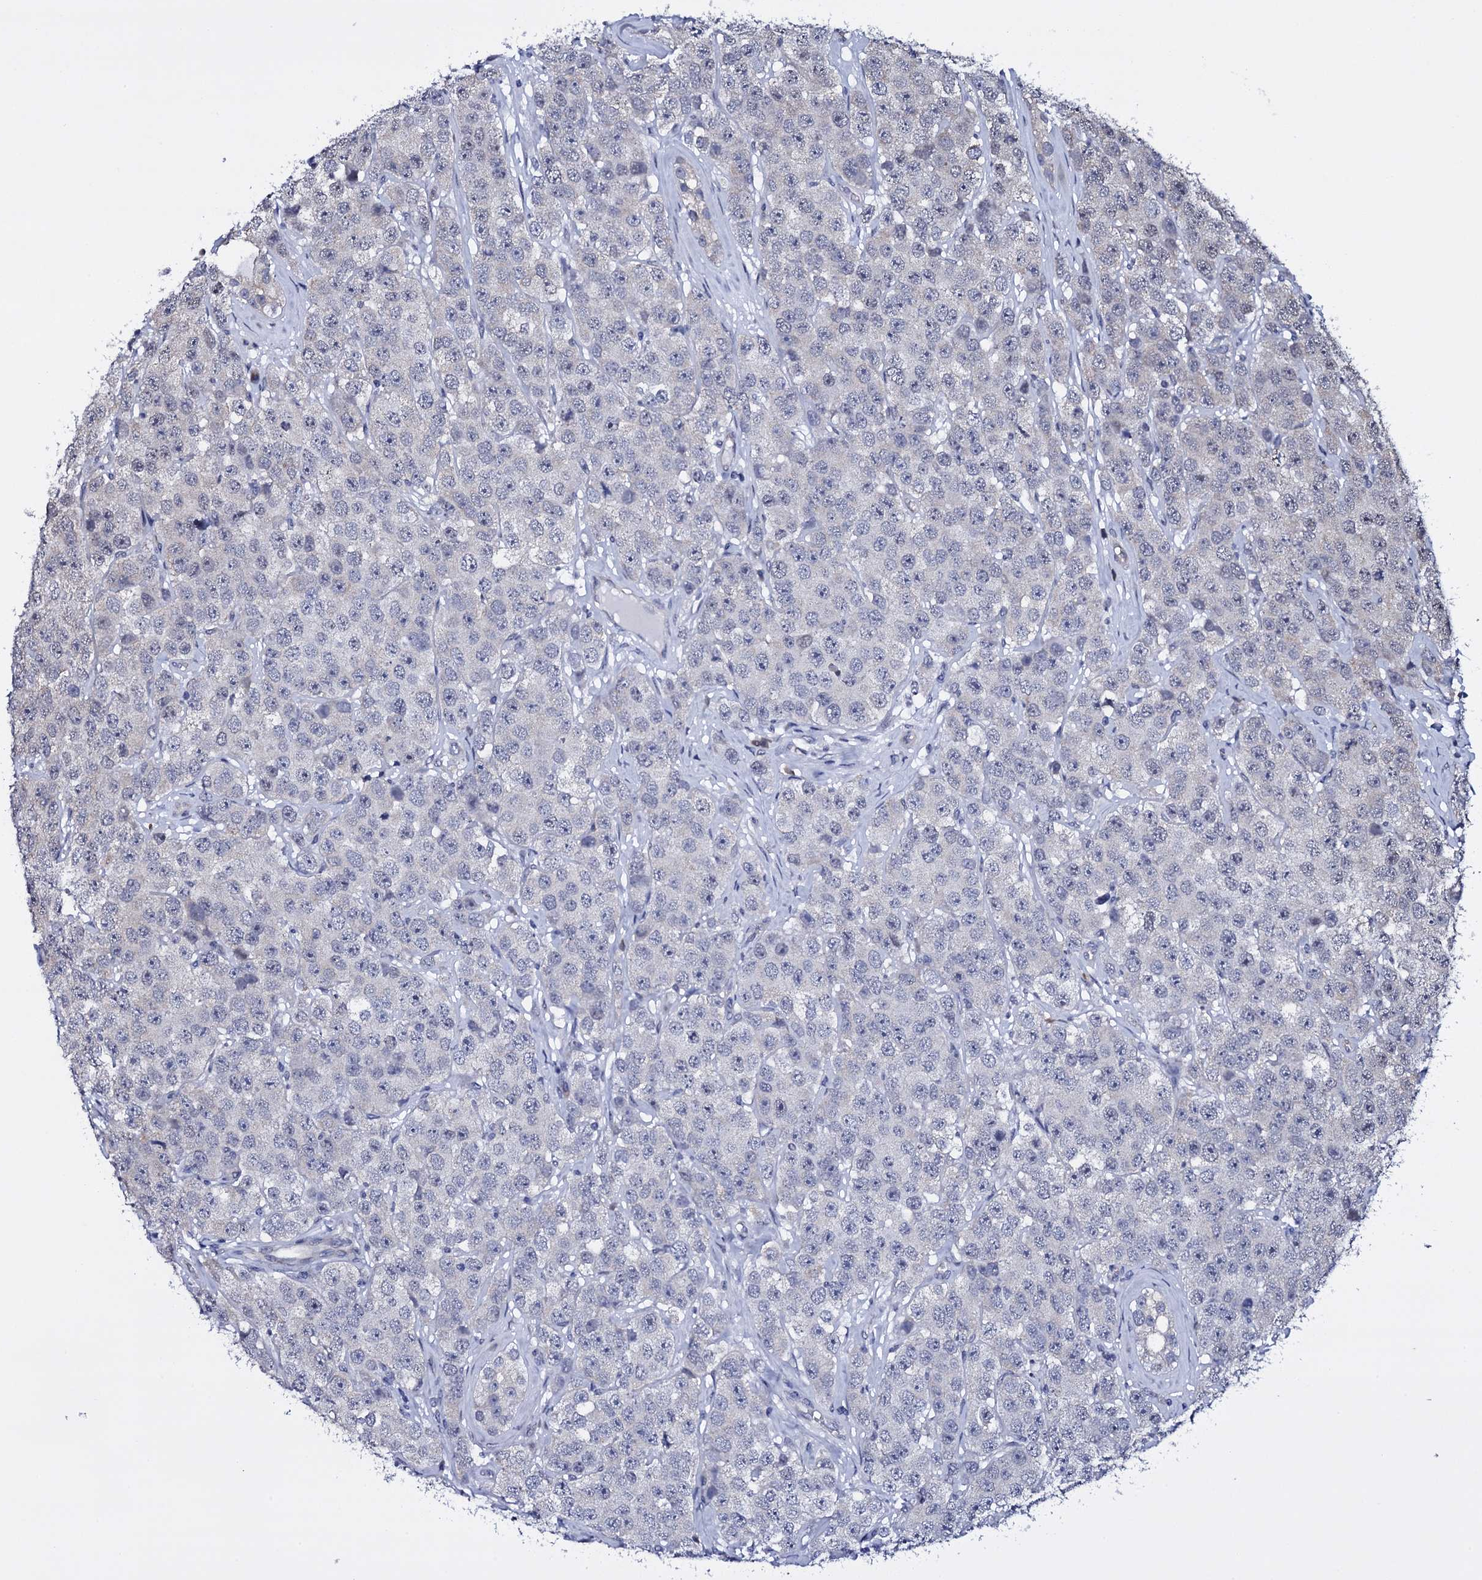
{"staining": {"intensity": "negative", "quantity": "none", "location": "none"}, "tissue": "testis cancer", "cell_type": "Tumor cells", "image_type": "cancer", "snomed": [{"axis": "morphology", "description": "Seminoma, NOS"}, {"axis": "topography", "description": "Testis"}], "caption": "This is an immunohistochemistry (IHC) micrograph of human testis seminoma. There is no expression in tumor cells.", "gene": "GAREM1", "patient": {"sex": "male", "age": 28}}